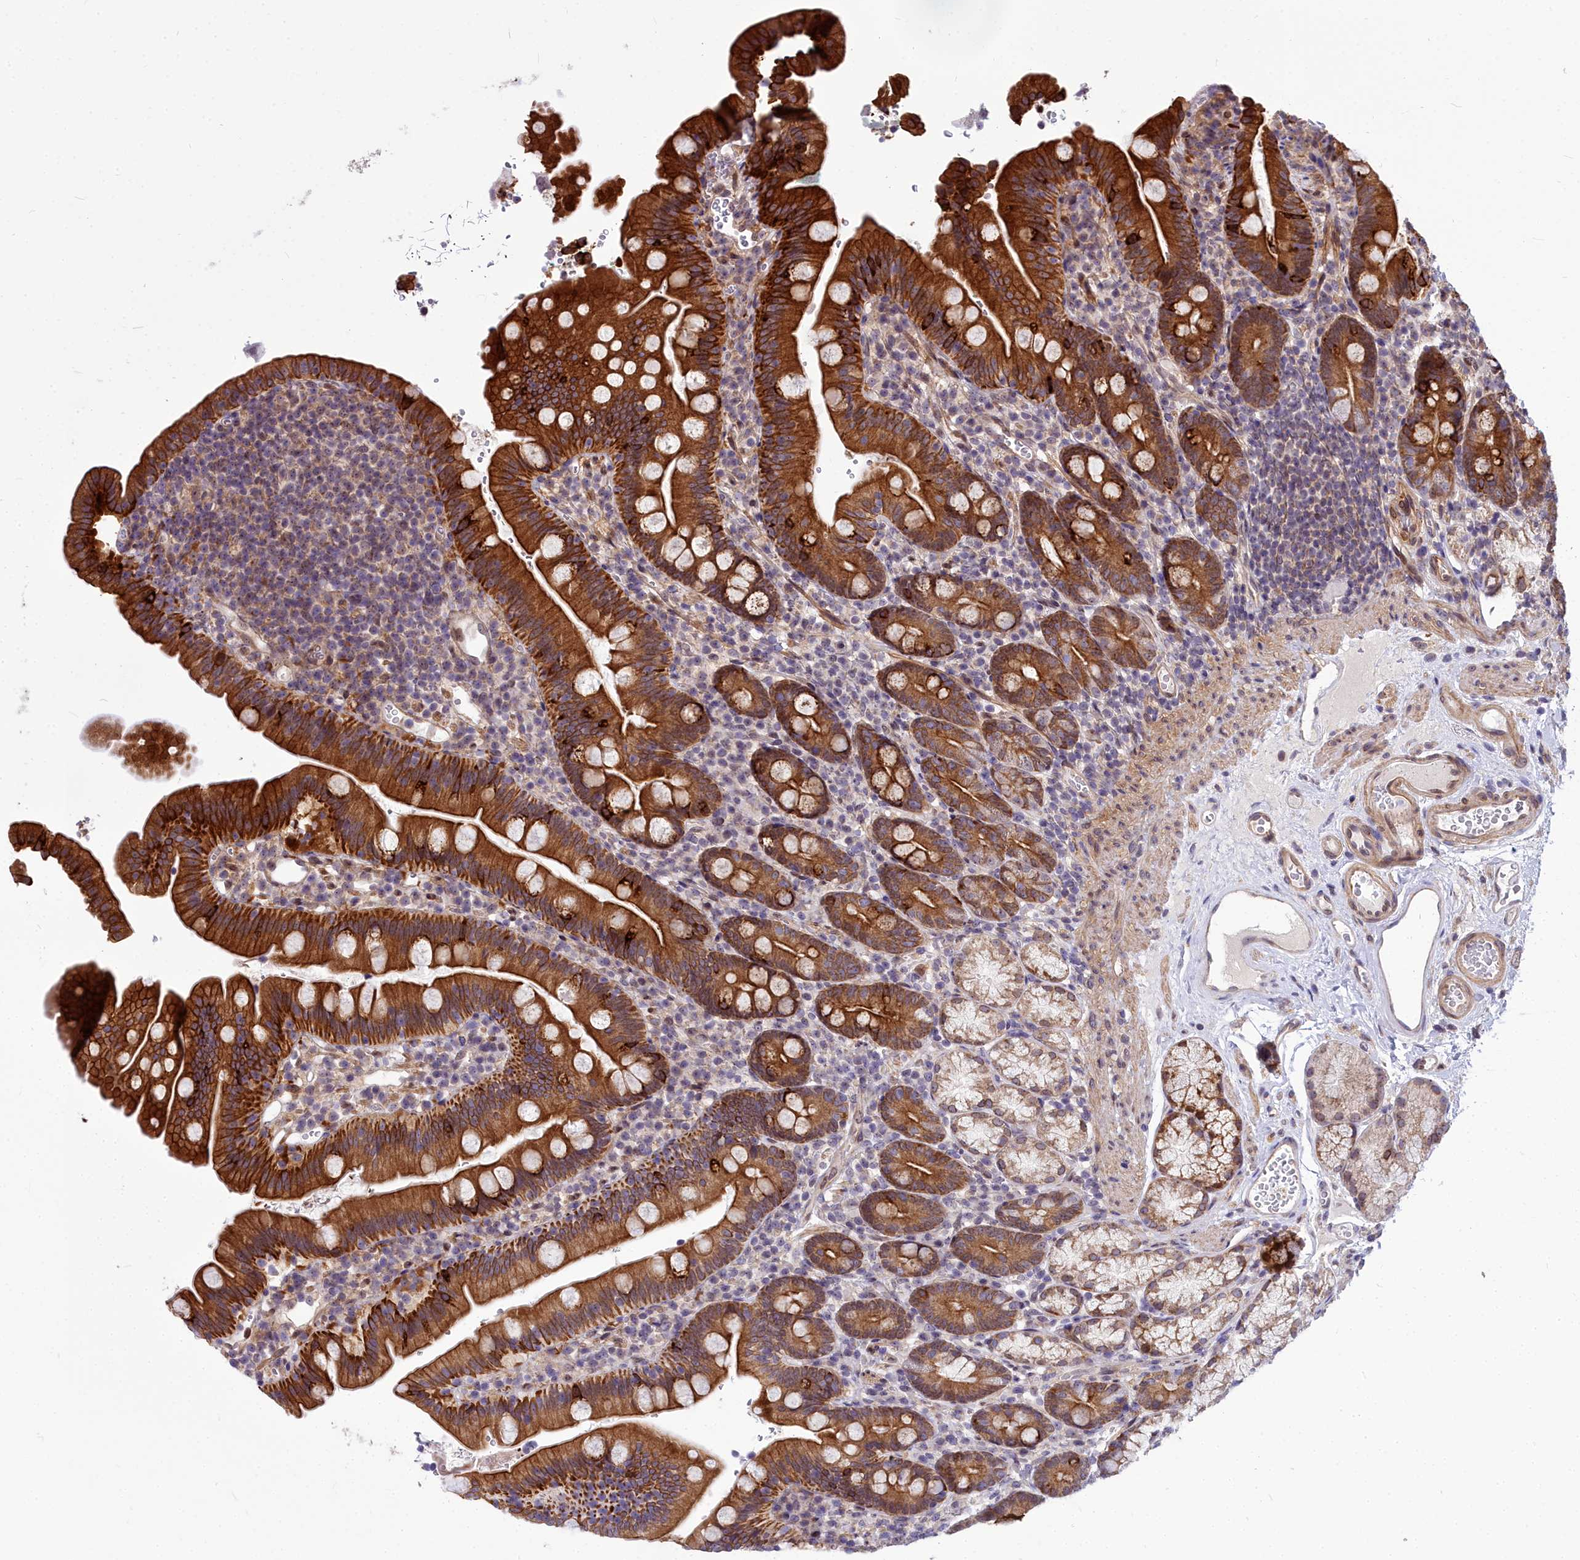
{"staining": {"intensity": "strong", "quantity": ">75%", "location": "cytoplasmic/membranous"}, "tissue": "duodenum", "cell_type": "Glandular cells", "image_type": "normal", "snomed": [{"axis": "morphology", "description": "Normal tissue, NOS"}, {"axis": "topography", "description": "Duodenum"}], "caption": "Immunohistochemistry staining of benign duodenum, which displays high levels of strong cytoplasmic/membranous expression in approximately >75% of glandular cells indicating strong cytoplasmic/membranous protein positivity. The staining was performed using DAB (3,3'-diaminobenzidine) (brown) for protein detection and nuclei were counterstained in hematoxylin (blue).", "gene": "ABCB8", "patient": {"sex": "female", "age": 67}}